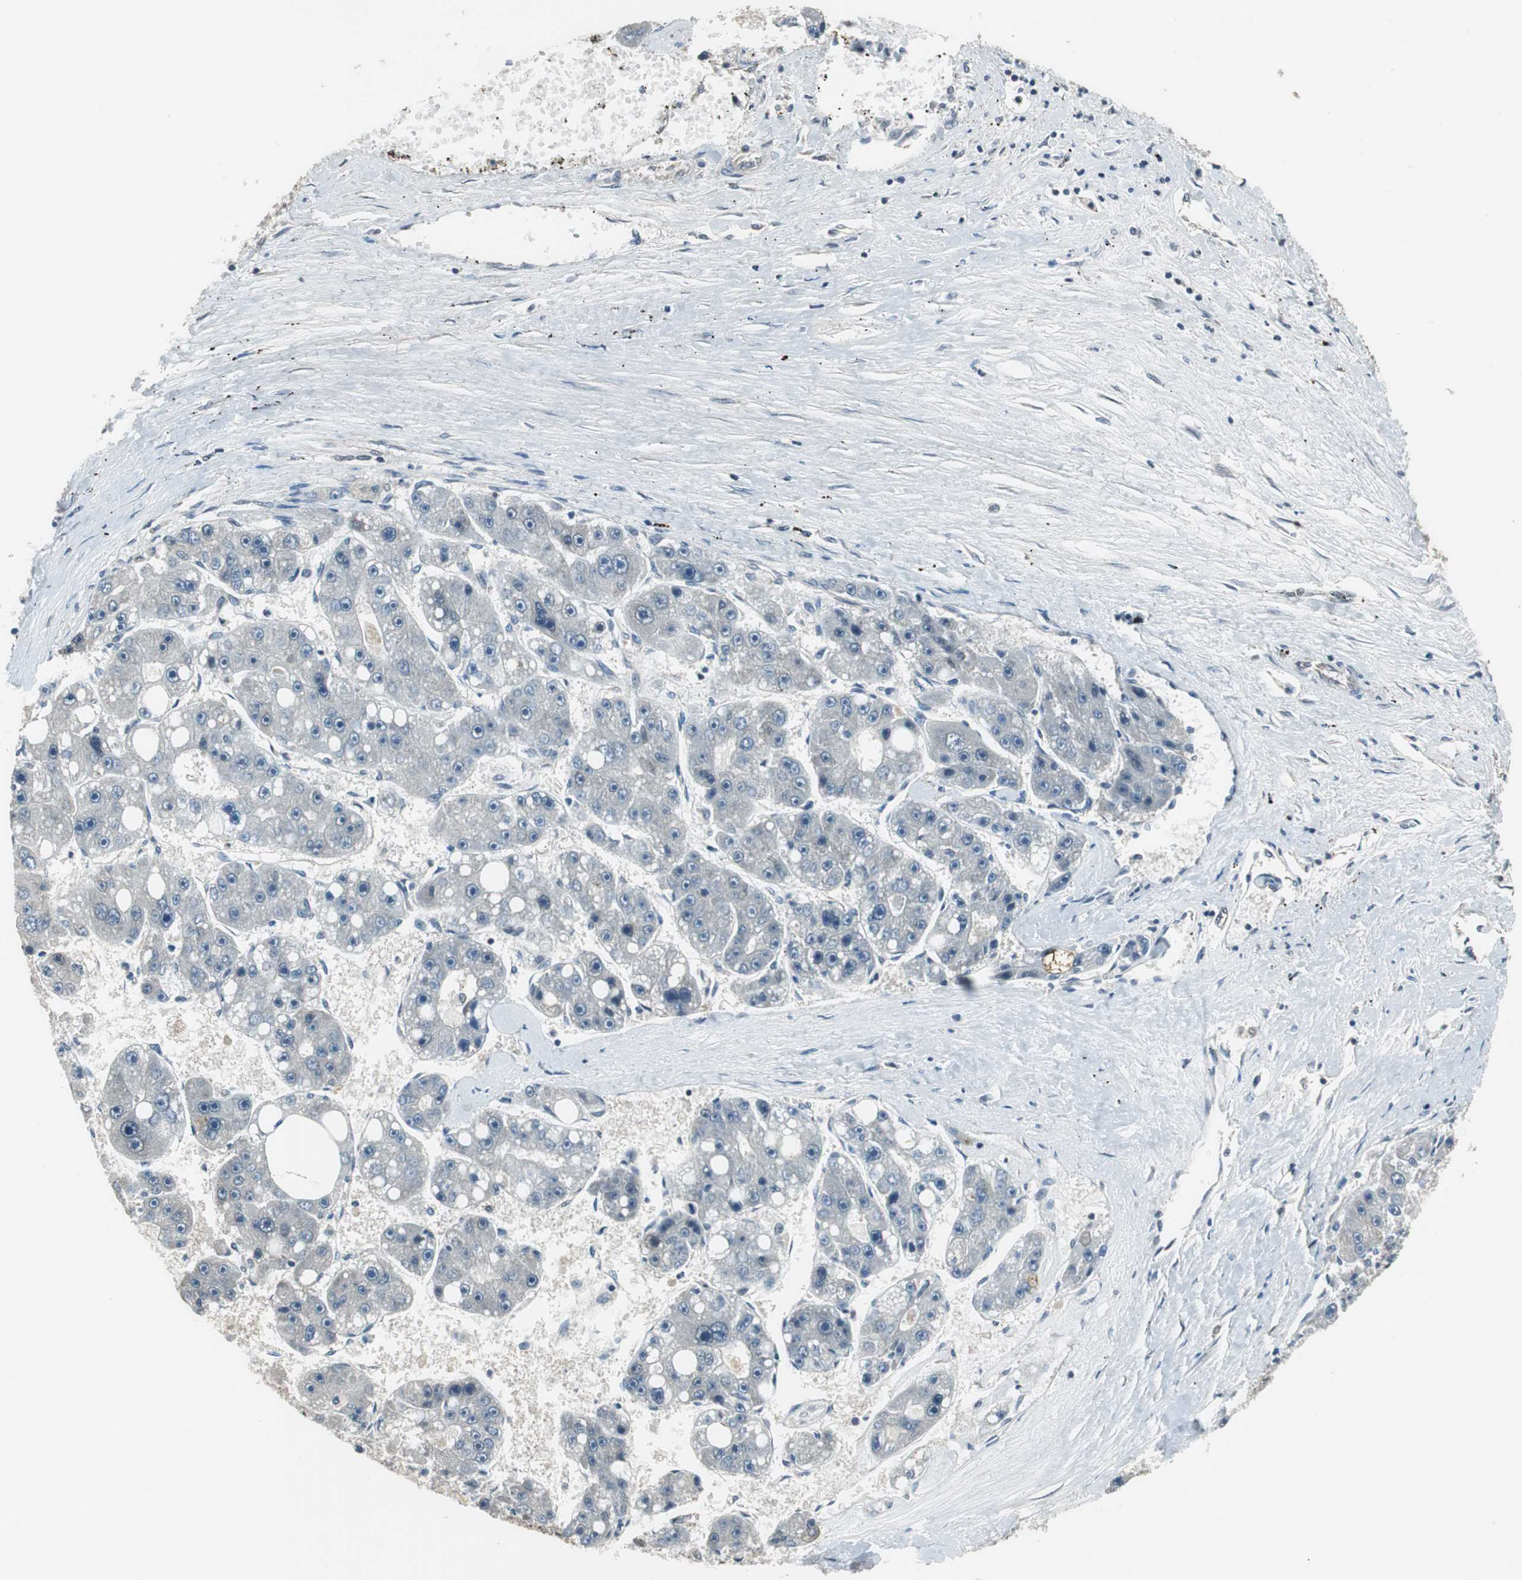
{"staining": {"intensity": "negative", "quantity": "none", "location": "none"}, "tissue": "liver cancer", "cell_type": "Tumor cells", "image_type": "cancer", "snomed": [{"axis": "morphology", "description": "Carcinoma, Hepatocellular, NOS"}, {"axis": "topography", "description": "Liver"}], "caption": "Immunohistochemical staining of hepatocellular carcinoma (liver) reveals no significant expression in tumor cells. (Stains: DAB (3,3'-diaminobenzidine) immunohistochemistry with hematoxylin counter stain, Microscopy: brightfield microscopy at high magnification).", "gene": "MAFB", "patient": {"sex": "female", "age": 61}}